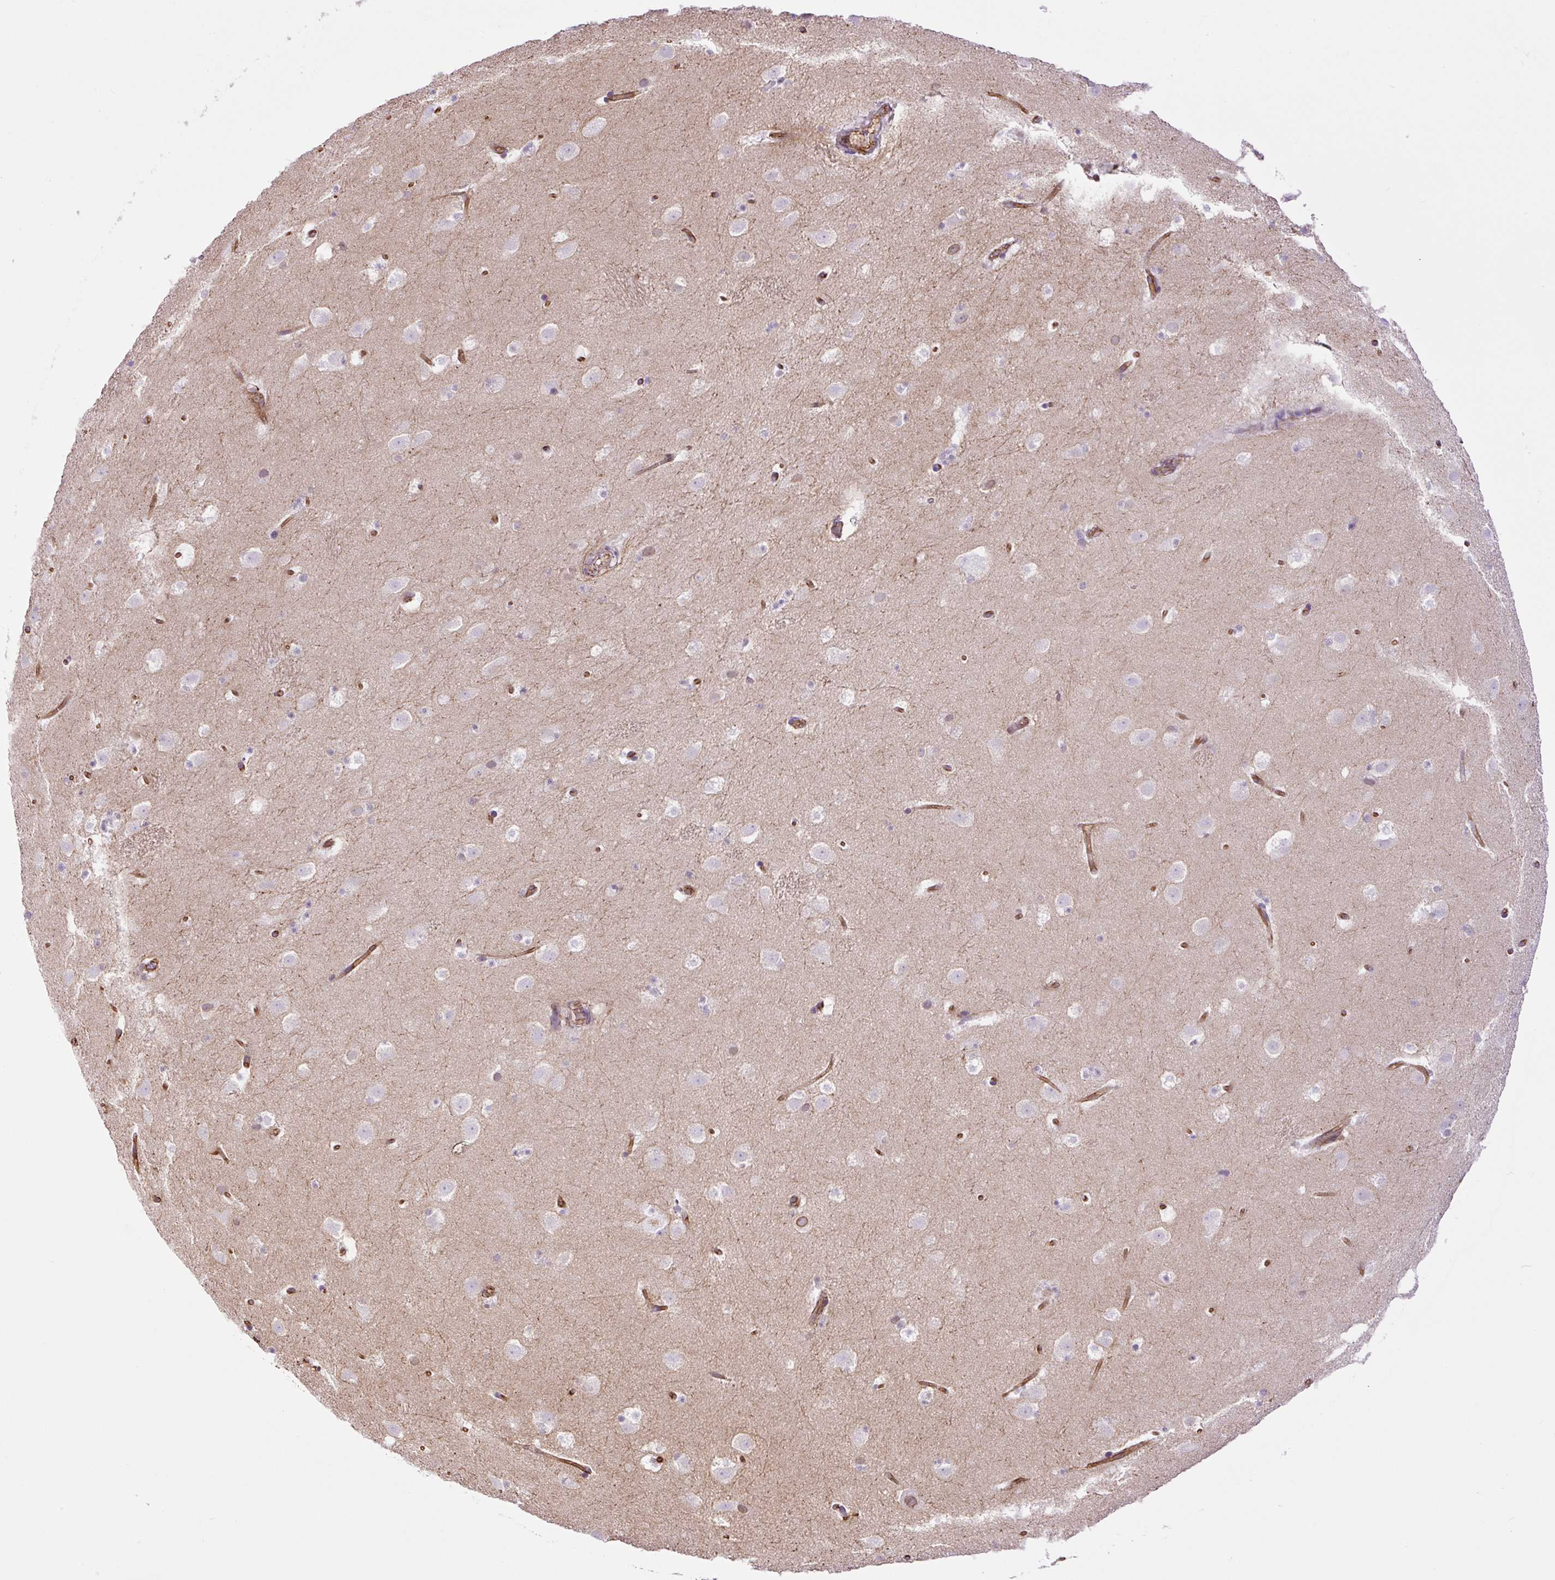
{"staining": {"intensity": "negative", "quantity": "none", "location": "none"}, "tissue": "caudate", "cell_type": "Glial cells", "image_type": "normal", "snomed": [{"axis": "morphology", "description": "Normal tissue, NOS"}, {"axis": "topography", "description": "Lateral ventricle wall"}], "caption": "Glial cells show no significant staining in unremarkable caudate. (DAB (3,3'-diaminobenzidine) IHC visualized using brightfield microscopy, high magnification).", "gene": "MYO5C", "patient": {"sex": "male", "age": 37}}